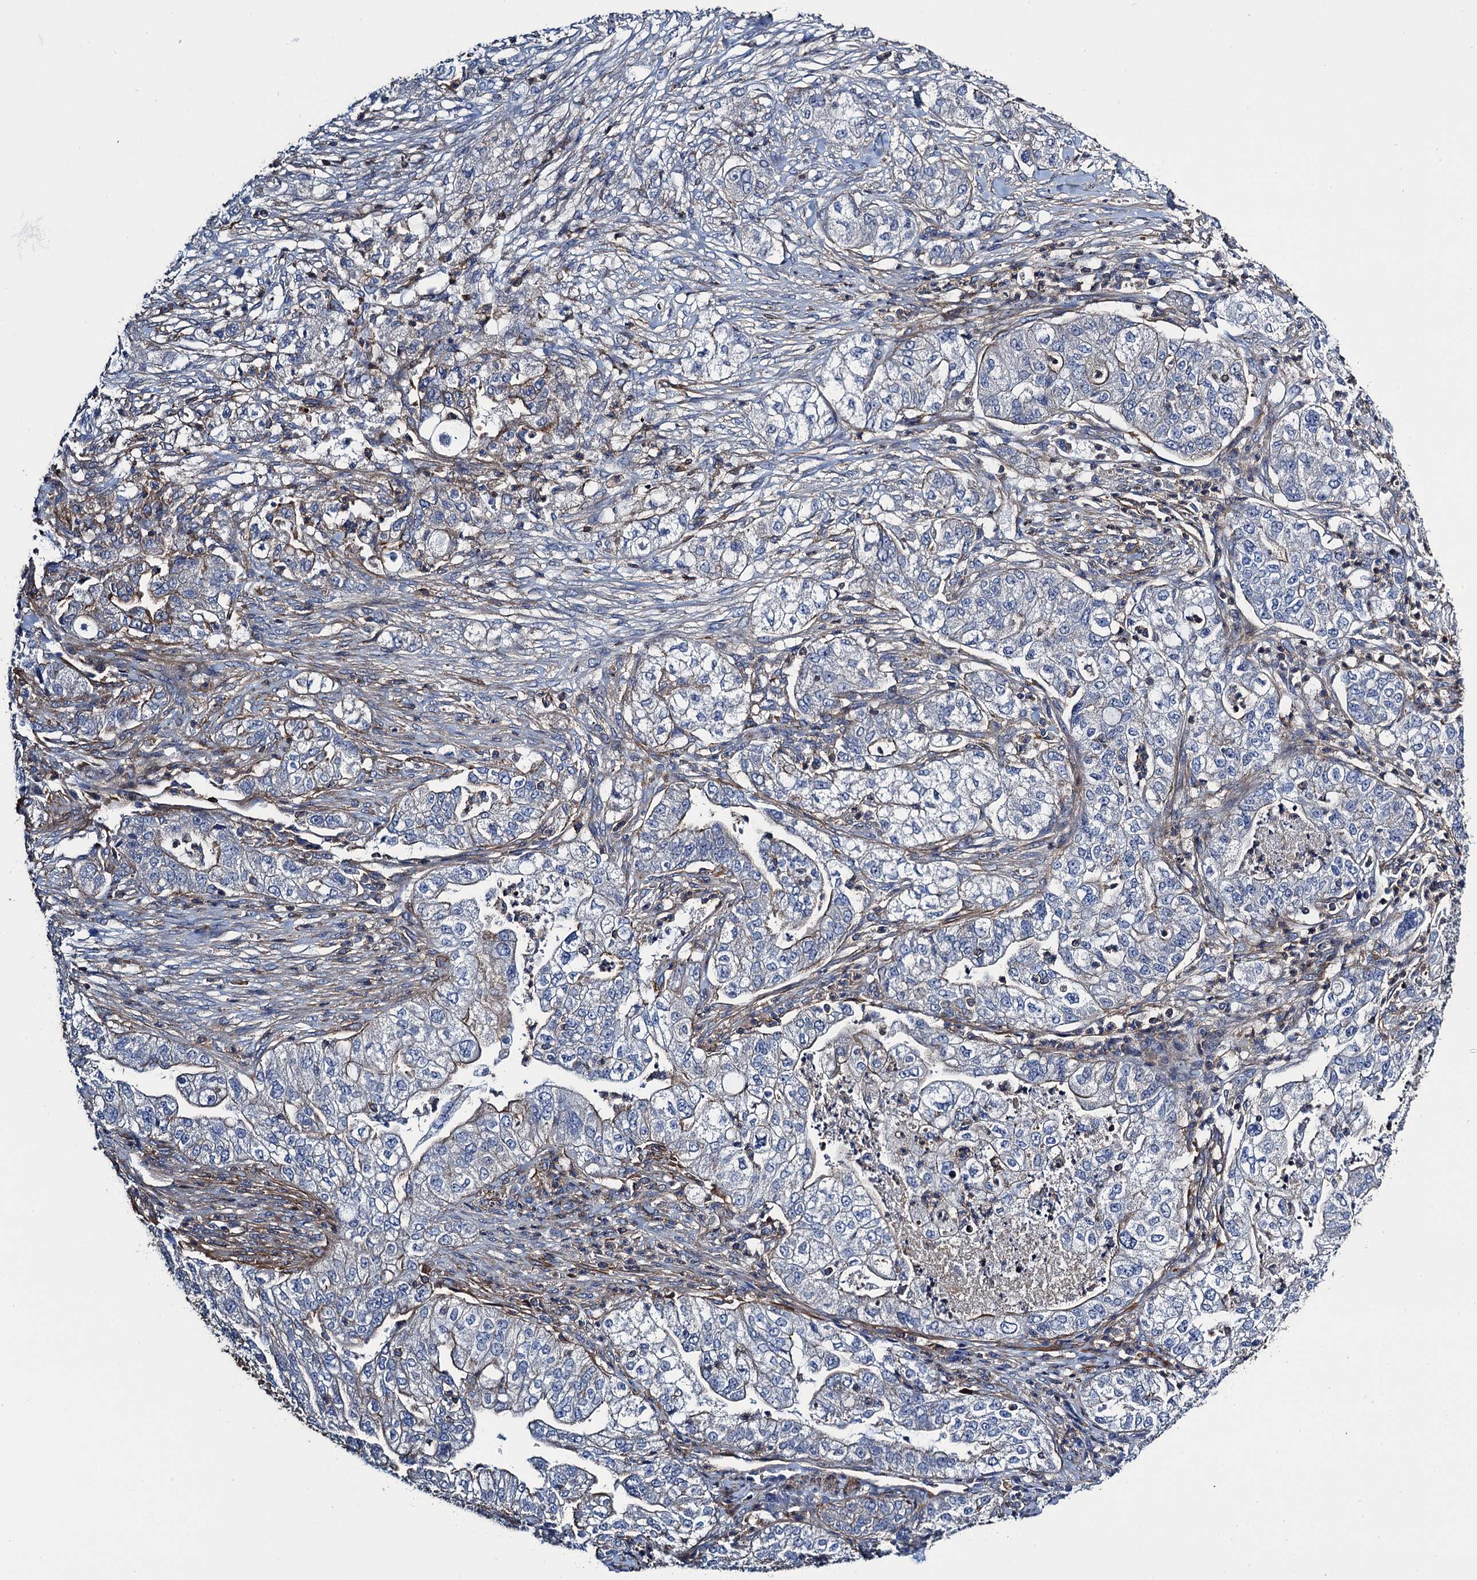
{"staining": {"intensity": "negative", "quantity": "none", "location": "none"}, "tissue": "pancreatic cancer", "cell_type": "Tumor cells", "image_type": "cancer", "snomed": [{"axis": "morphology", "description": "Adenocarcinoma, NOS"}, {"axis": "topography", "description": "Pancreas"}], "caption": "Tumor cells show no significant protein positivity in pancreatic cancer (adenocarcinoma).", "gene": "PROSER2", "patient": {"sex": "female", "age": 78}}